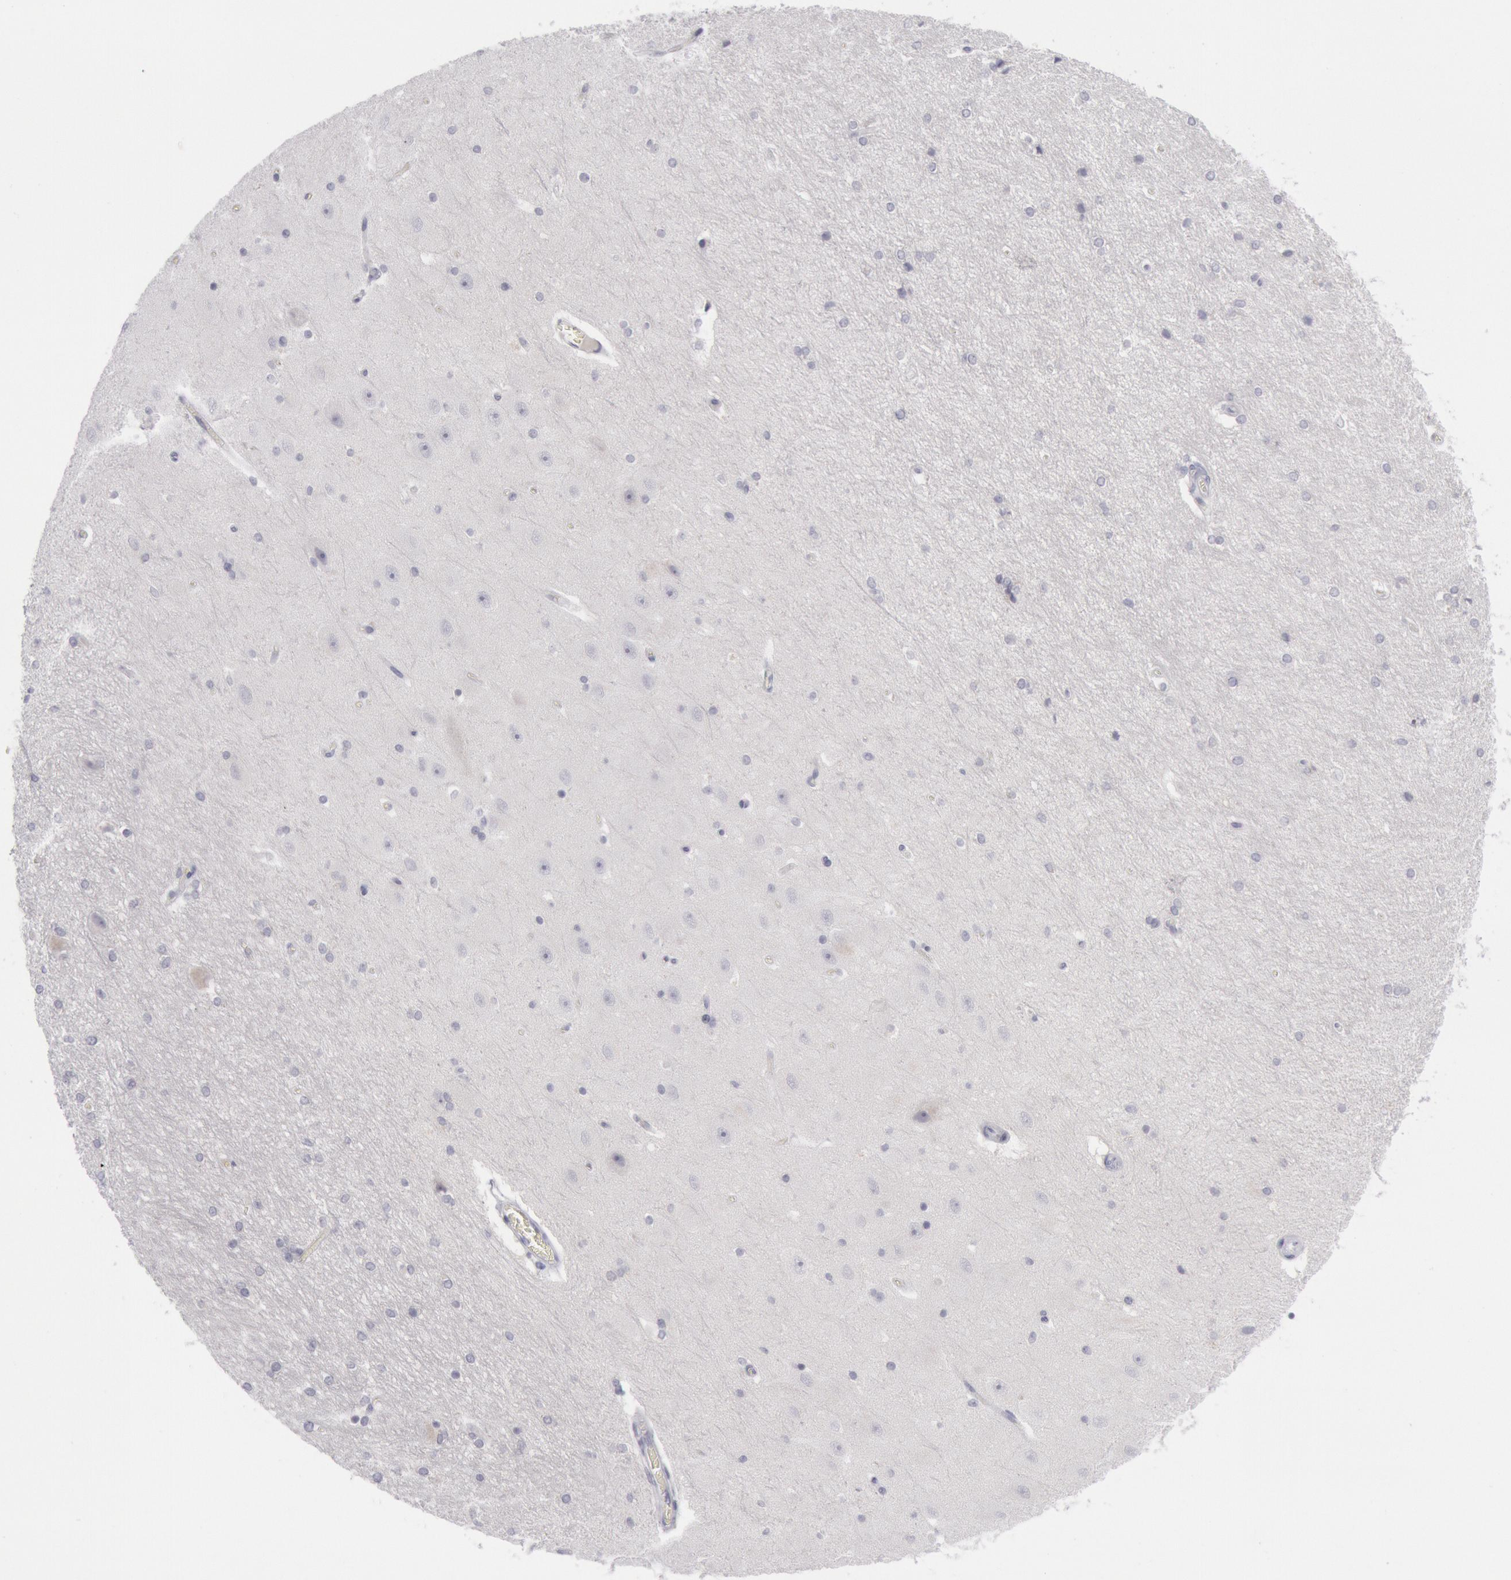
{"staining": {"intensity": "negative", "quantity": "none", "location": "none"}, "tissue": "hippocampus", "cell_type": "Neuronal cells", "image_type": "normal", "snomed": [{"axis": "morphology", "description": "Normal tissue, NOS"}, {"axis": "topography", "description": "Hippocampus"}], "caption": "Immunohistochemical staining of normal hippocampus exhibits no significant staining in neuronal cells. (Immunohistochemistry, brightfield microscopy, high magnification).", "gene": "KRT16", "patient": {"sex": "female", "age": 19}}